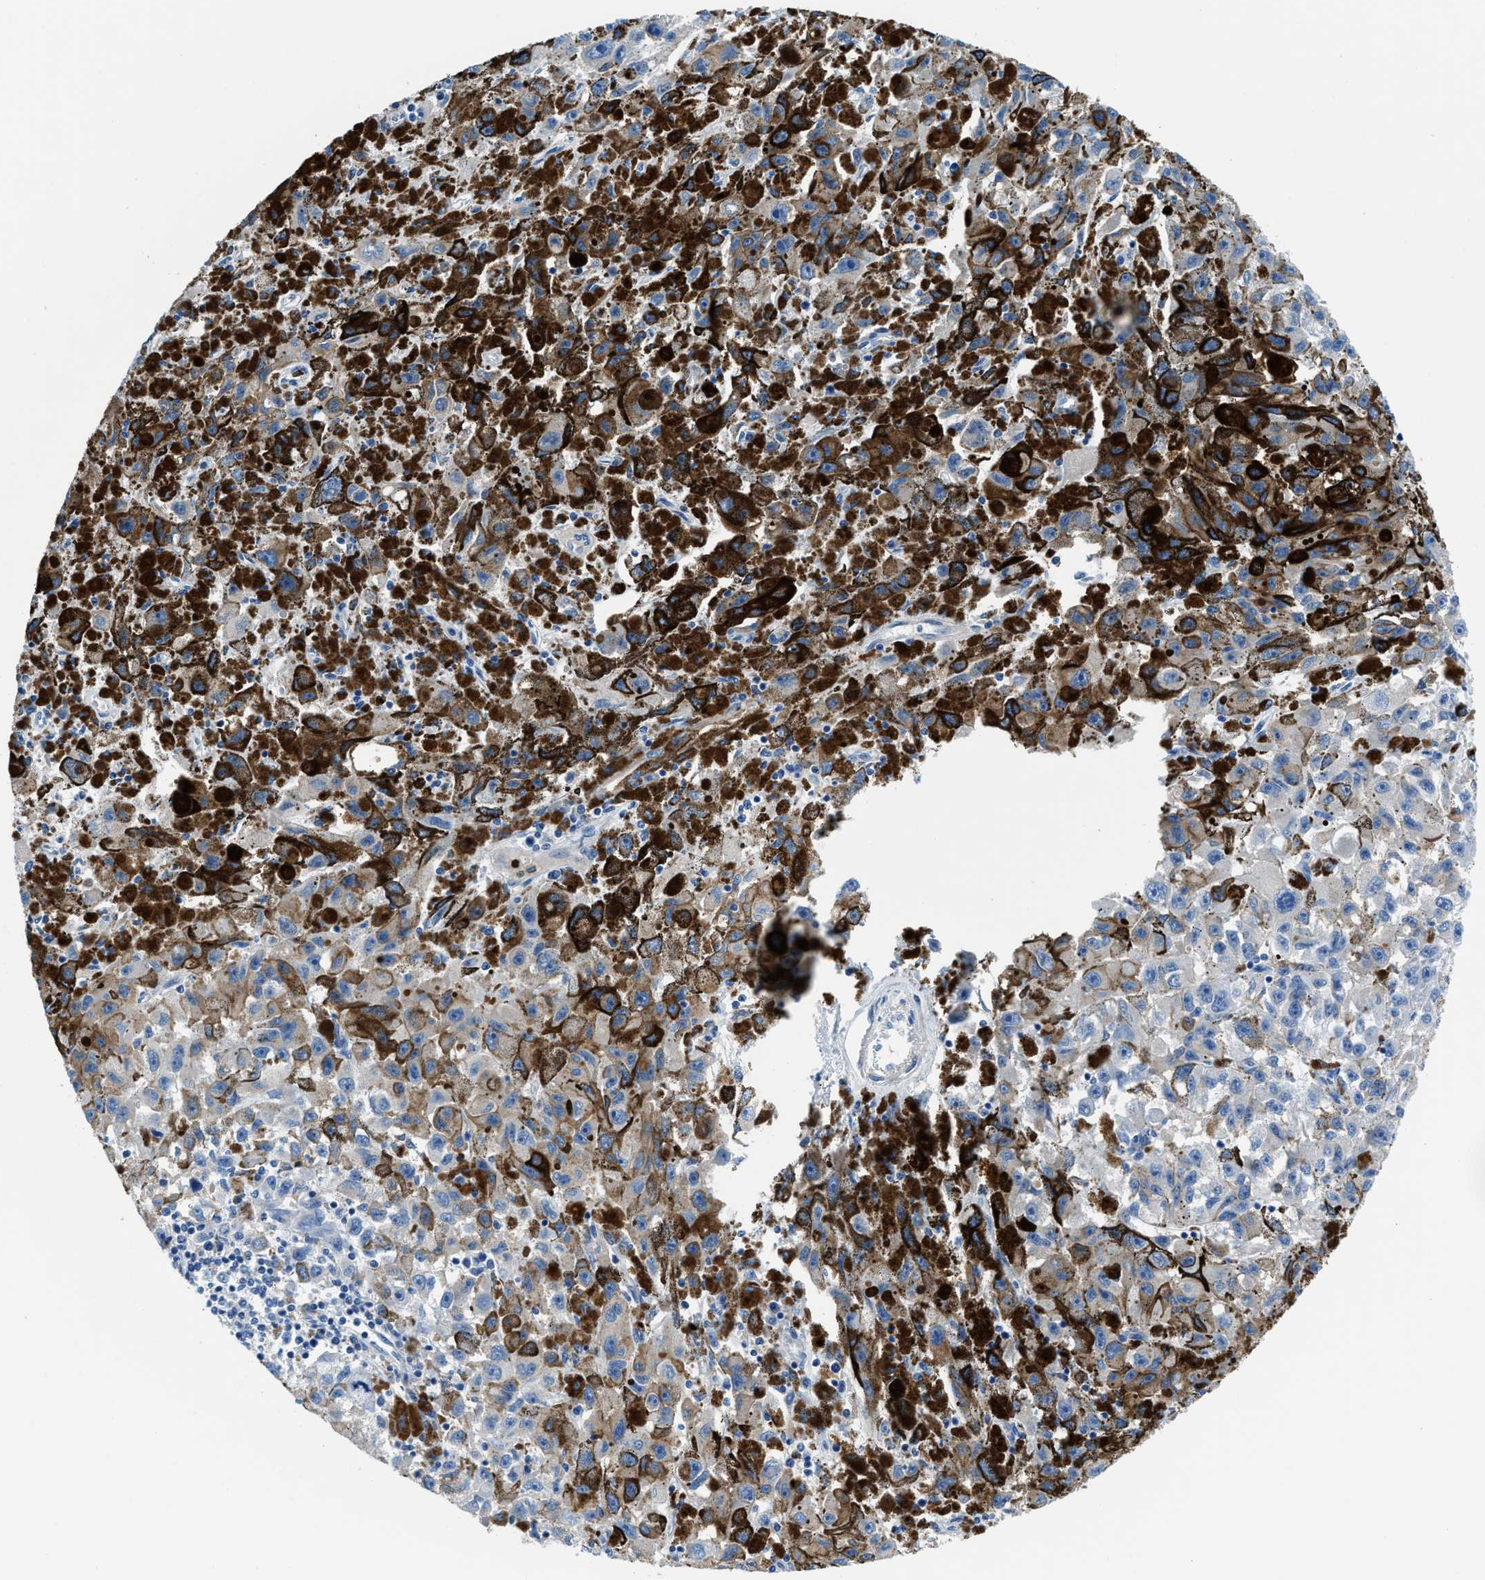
{"staining": {"intensity": "negative", "quantity": "none", "location": "none"}, "tissue": "melanoma", "cell_type": "Tumor cells", "image_type": "cancer", "snomed": [{"axis": "morphology", "description": "Malignant melanoma, NOS"}, {"axis": "topography", "description": "Skin"}], "caption": "The micrograph demonstrates no significant staining in tumor cells of malignant melanoma.", "gene": "NEB", "patient": {"sex": "female", "age": 104}}